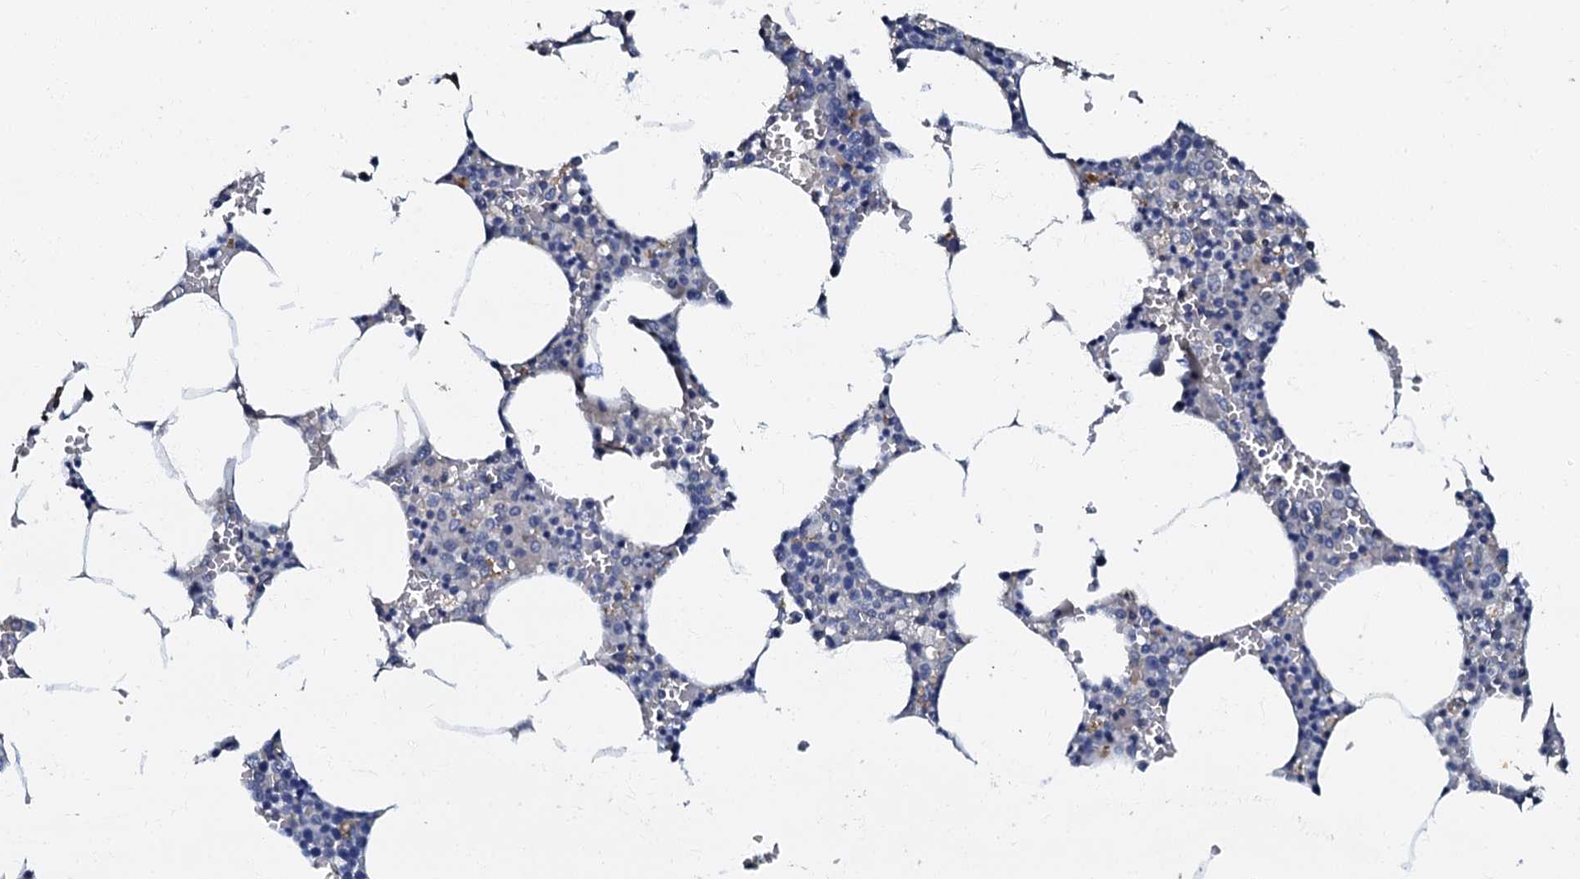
{"staining": {"intensity": "negative", "quantity": "none", "location": "none"}, "tissue": "bone marrow", "cell_type": "Hematopoietic cells", "image_type": "normal", "snomed": [{"axis": "morphology", "description": "Normal tissue, NOS"}, {"axis": "topography", "description": "Bone marrow"}], "caption": "Normal bone marrow was stained to show a protein in brown. There is no significant expression in hematopoietic cells. (DAB (3,3'-diaminobenzidine) immunohistochemistry with hematoxylin counter stain).", "gene": "OLAH", "patient": {"sex": "male", "age": 70}}